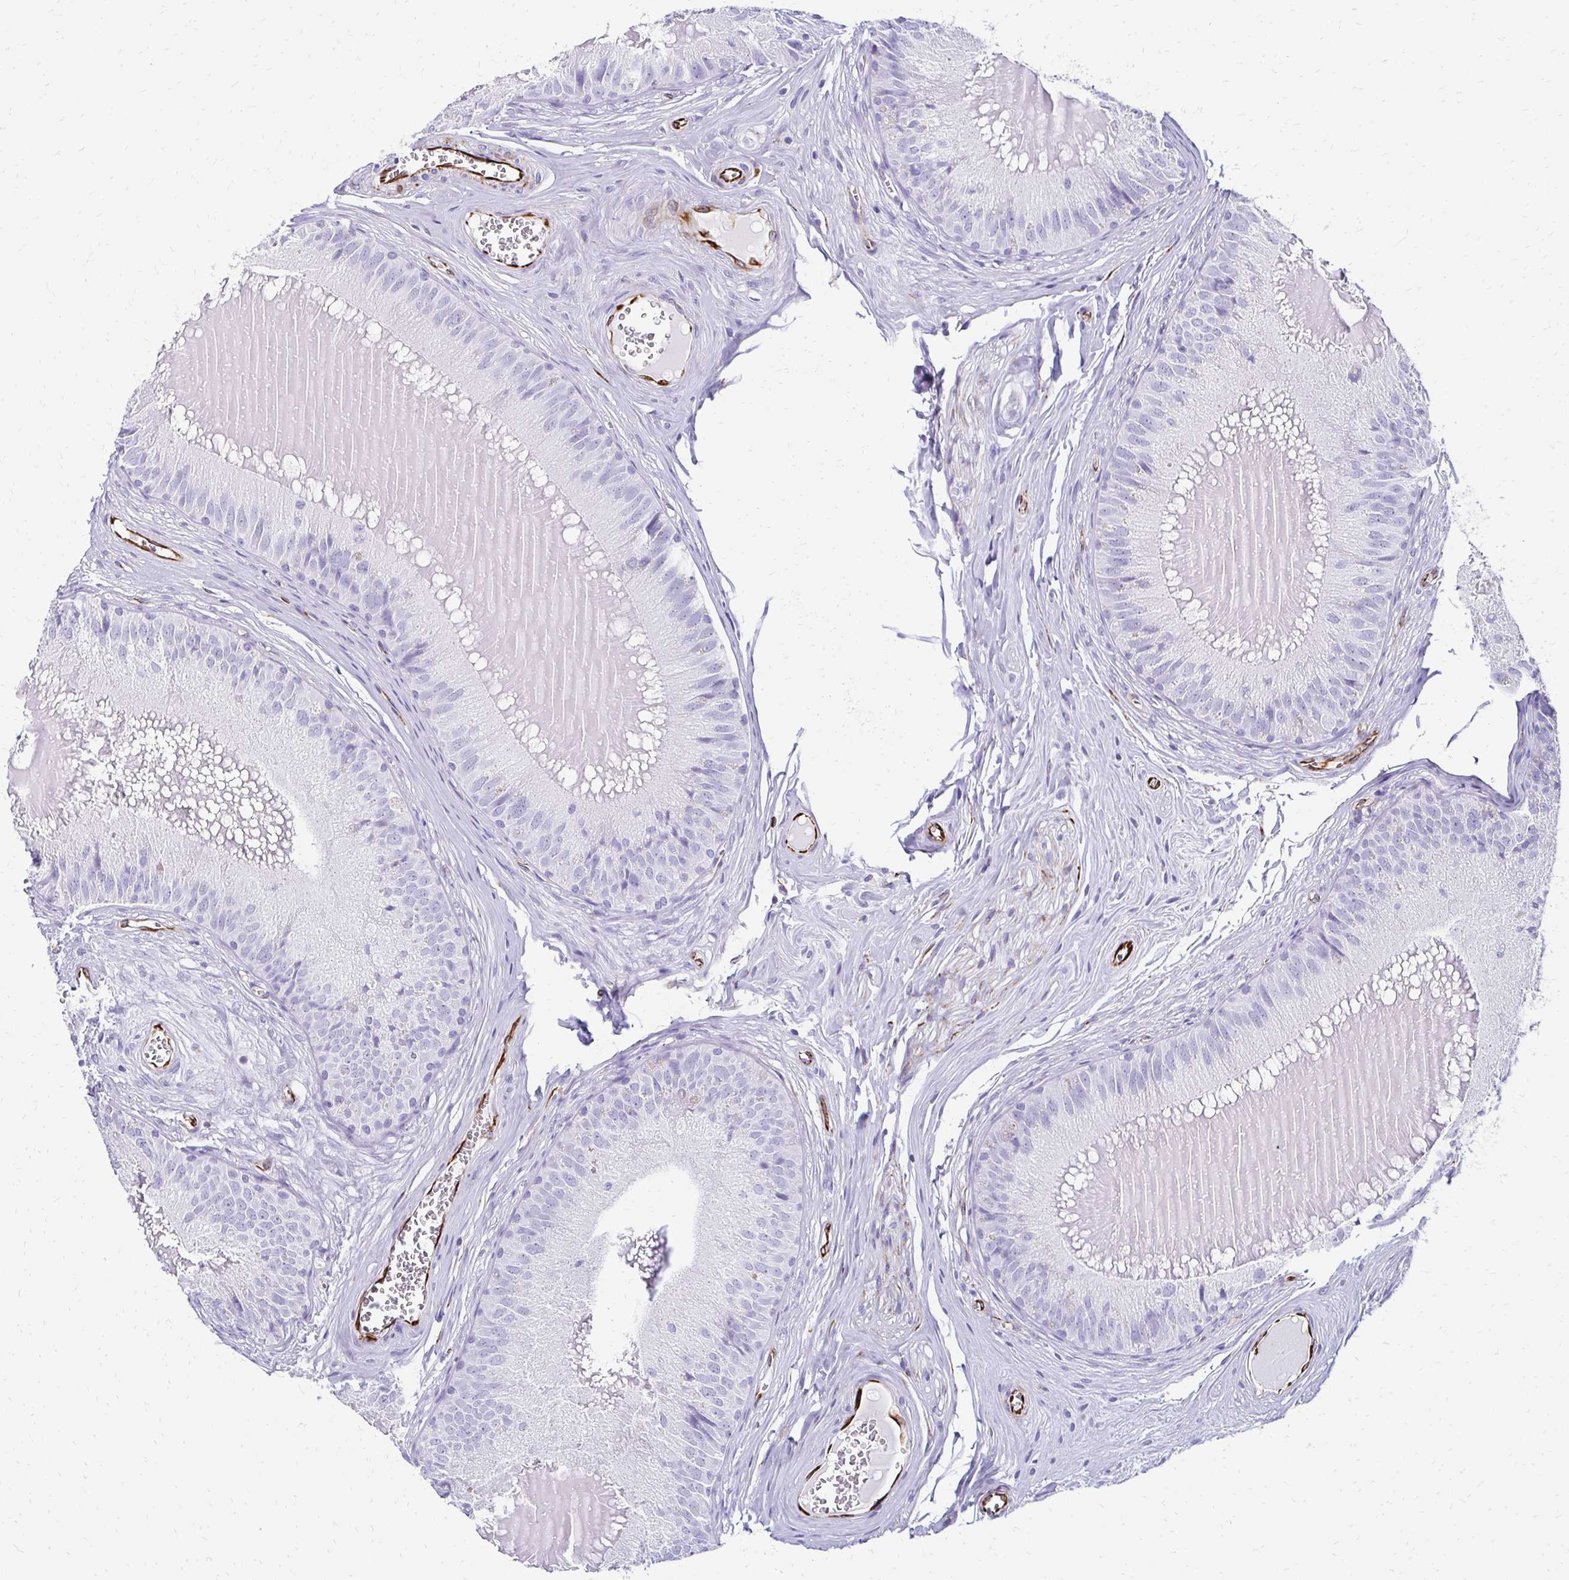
{"staining": {"intensity": "negative", "quantity": "none", "location": "none"}, "tissue": "epididymis", "cell_type": "Glandular cells", "image_type": "normal", "snomed": [{"axis": "morphology", "description": "Normal tissue, NOS"}, {"axis": "topography", "description": "Epididymis, spermatic cord, NOS"}], "caption": "An immunohistochemistry (IHC) photomicrograph of normal epididymis is shown. There is no staining in glandular cells of epididymis.", "gene": "TMEM54", "patient": {"sex": "male", "age": 39}}